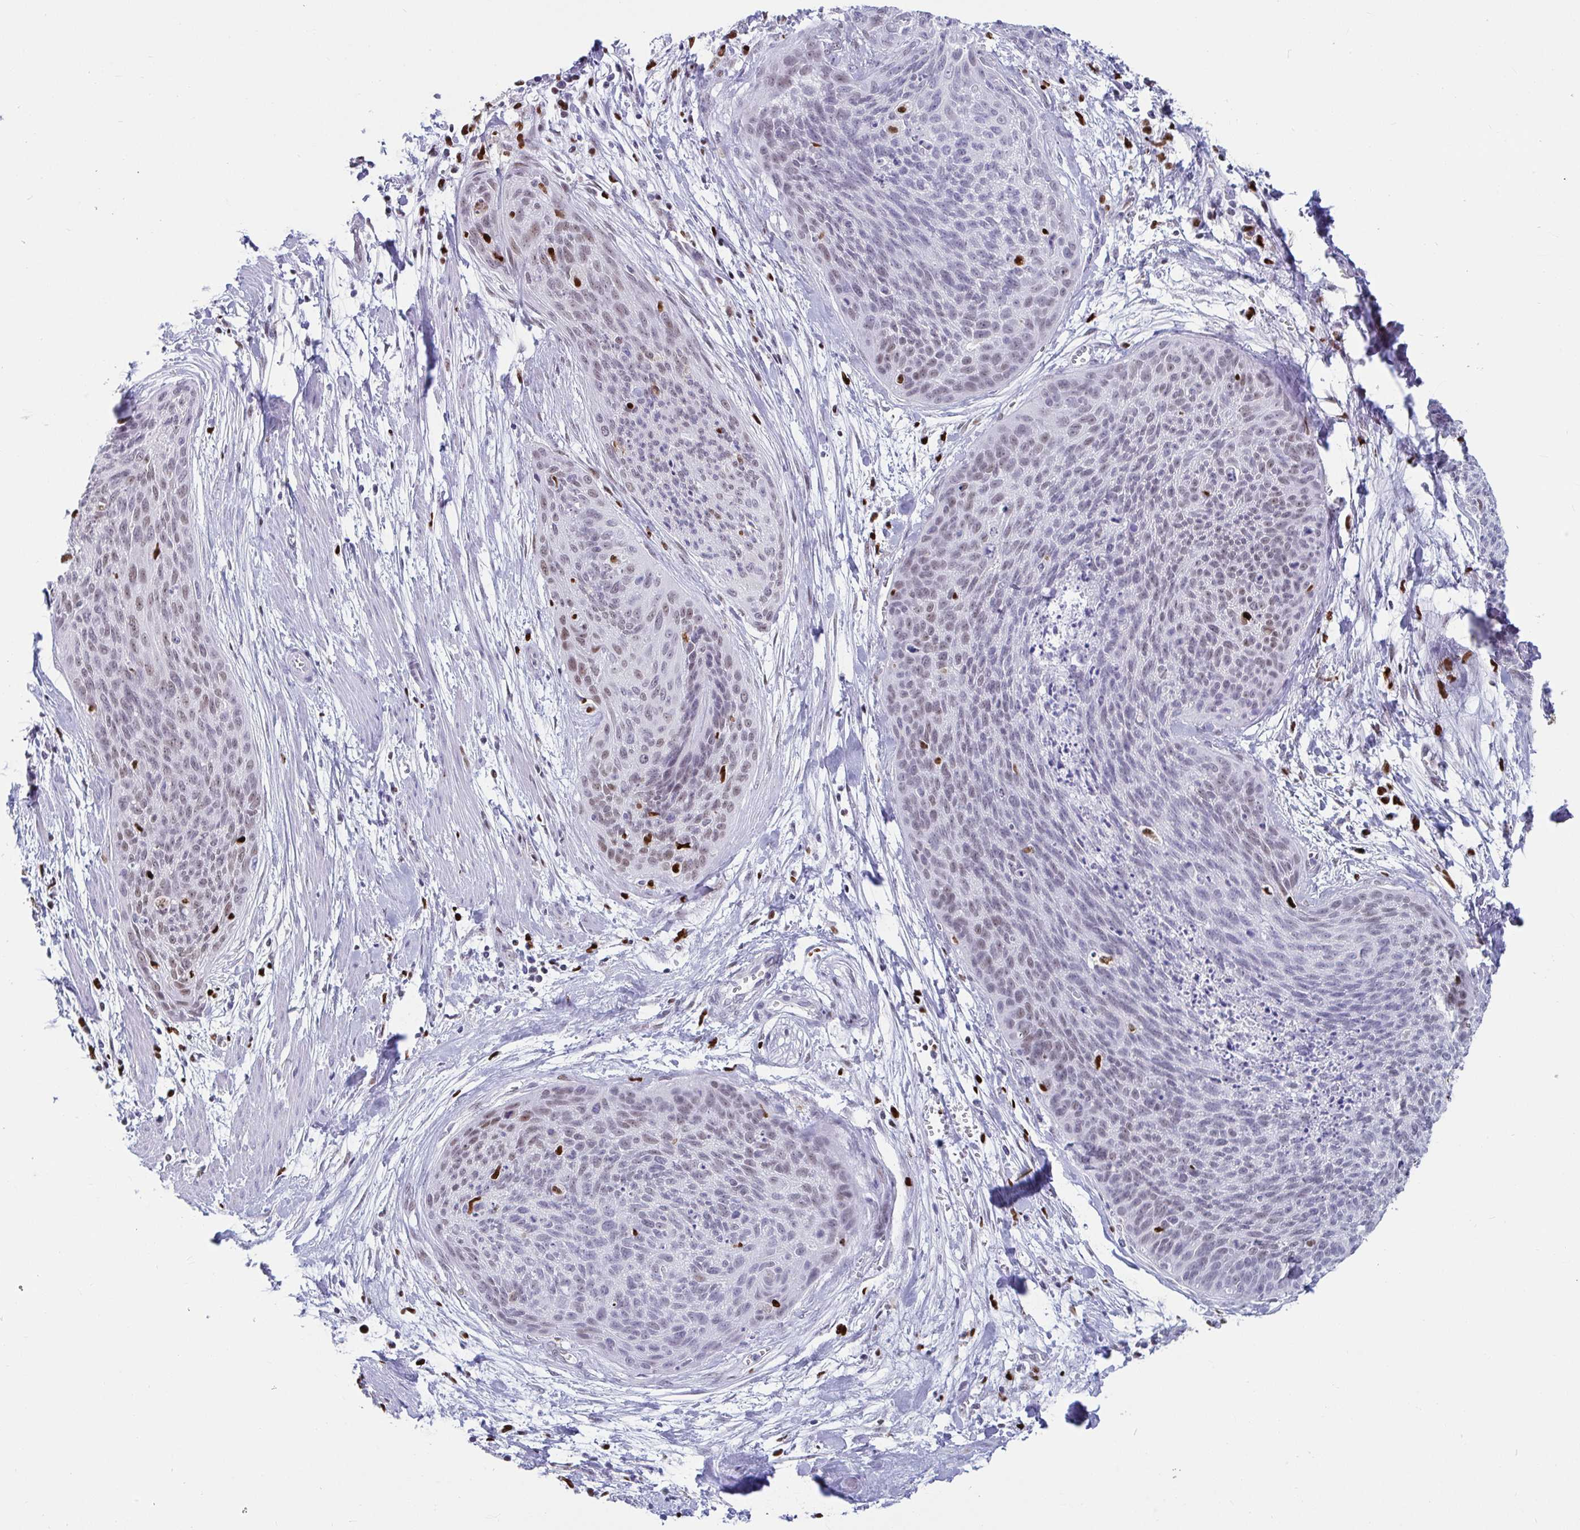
{"staining": {"intensity": "weak", "quantity": "<25%", "location": "nuclear"}, "tissue": "cervical cancer", "cell_type": "Tumor cells", "image_type": "cancer", "snomed": [{"axis": "morphology", "description": "Squamous cell carcinoma, NOS"}, {"axis": "topography", "description": "Cervix"}], "caption": "Human cervical squamous cell carcinoma stained for a protein using immunohistochemistry (IHC) demonstrates no staining in tumor cells.", "gene": "ZNF586", "patient": {"sex": "female", "age": 55}}